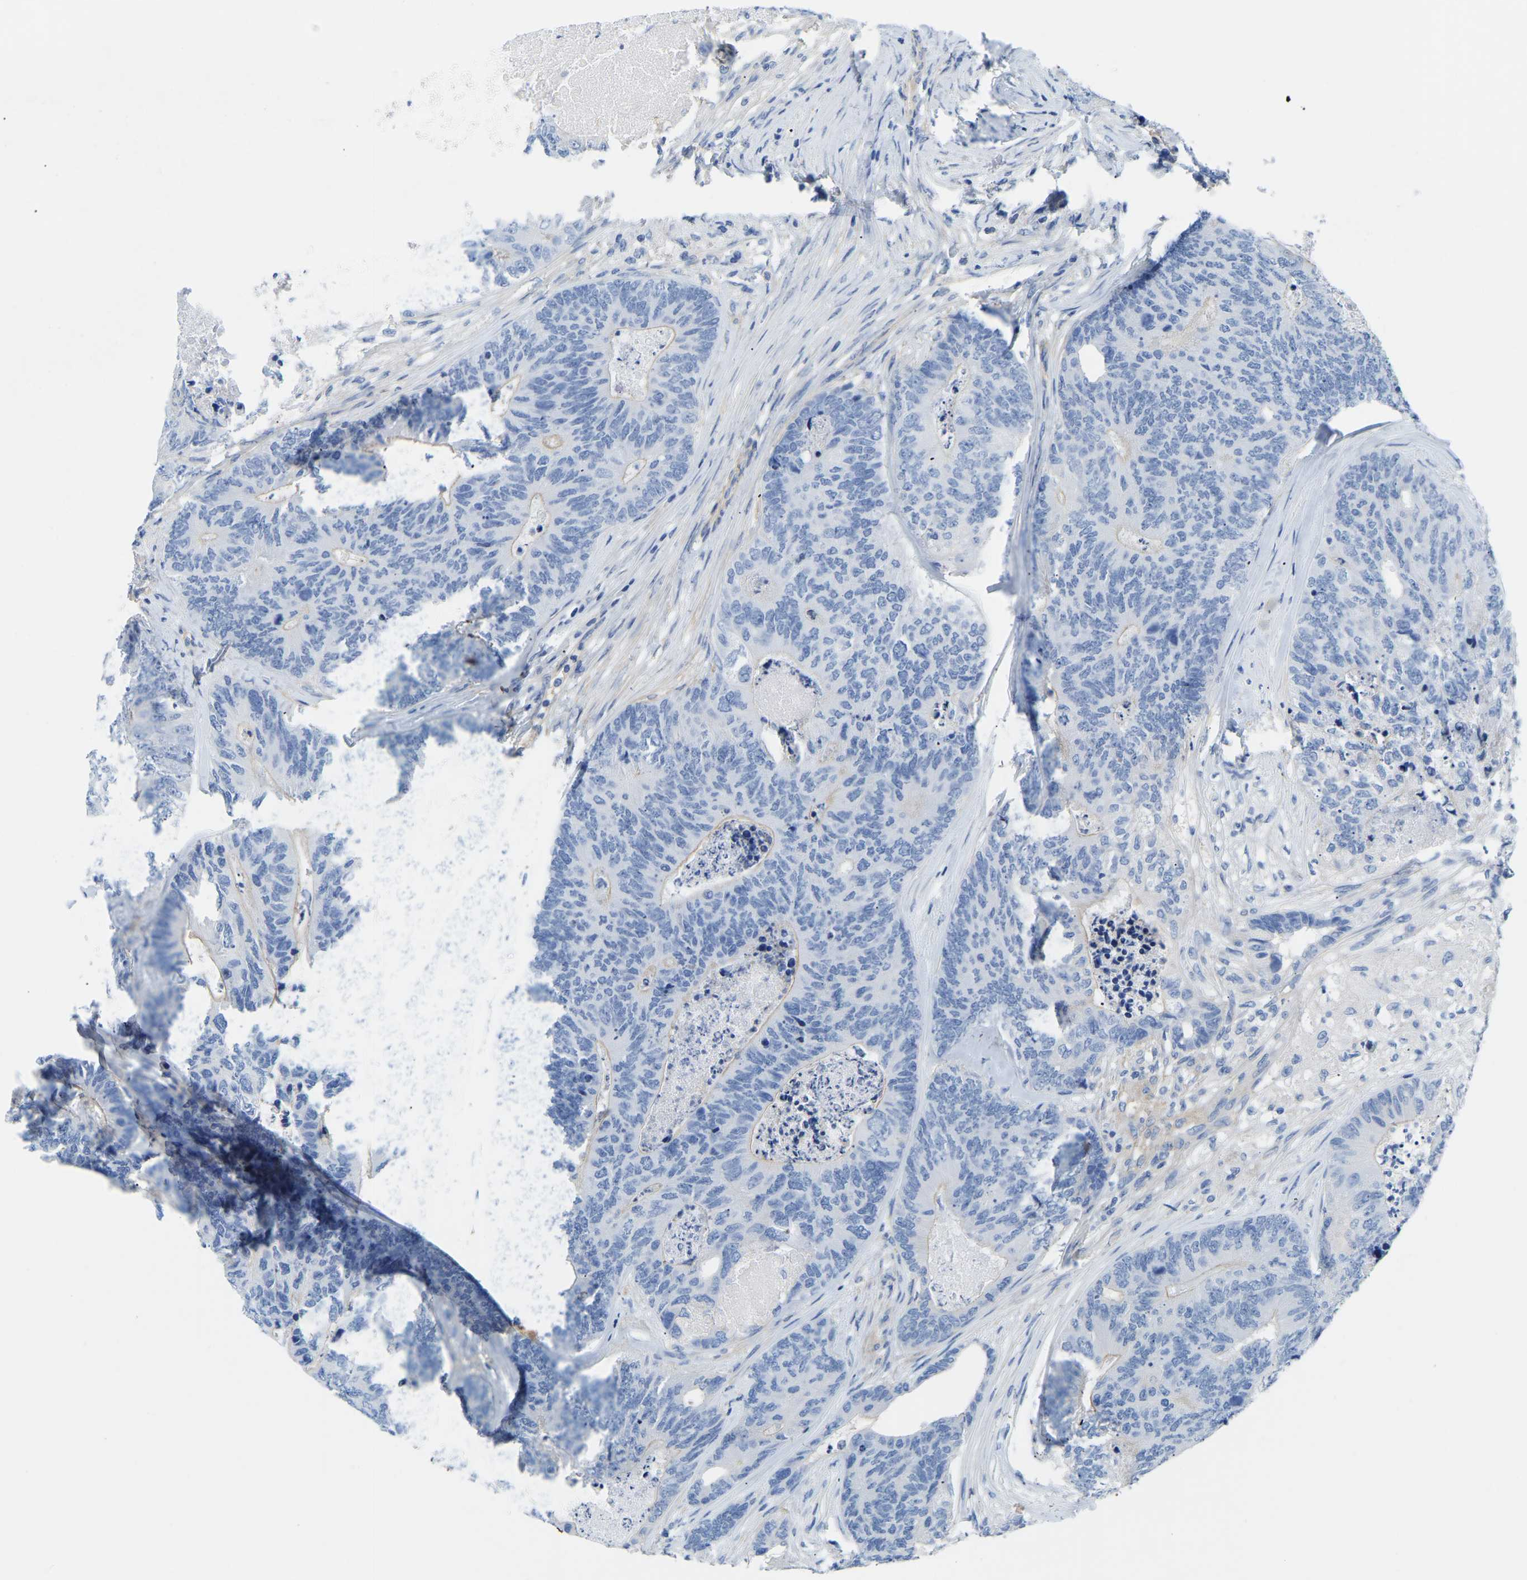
{"staining": {"intensity": "negative", "quantity": "none", "location": "none"}, "tissue": "colorectal cancer", "cell_type": "Tumor cells", "image_type": "cancer", "snomed": [{"axis": "morphology", "description": "Adenocarcinoma, NOS"}, {"axis": "topography", "description": "Colon"}], "caption": "This is a histopathology image of immunohistochemistry (IHC) staining of colorectal cancer, which shows no staining in tumor cells.", "gene": "UPK3A", "patient": {"sex": "female", "age": 67}}